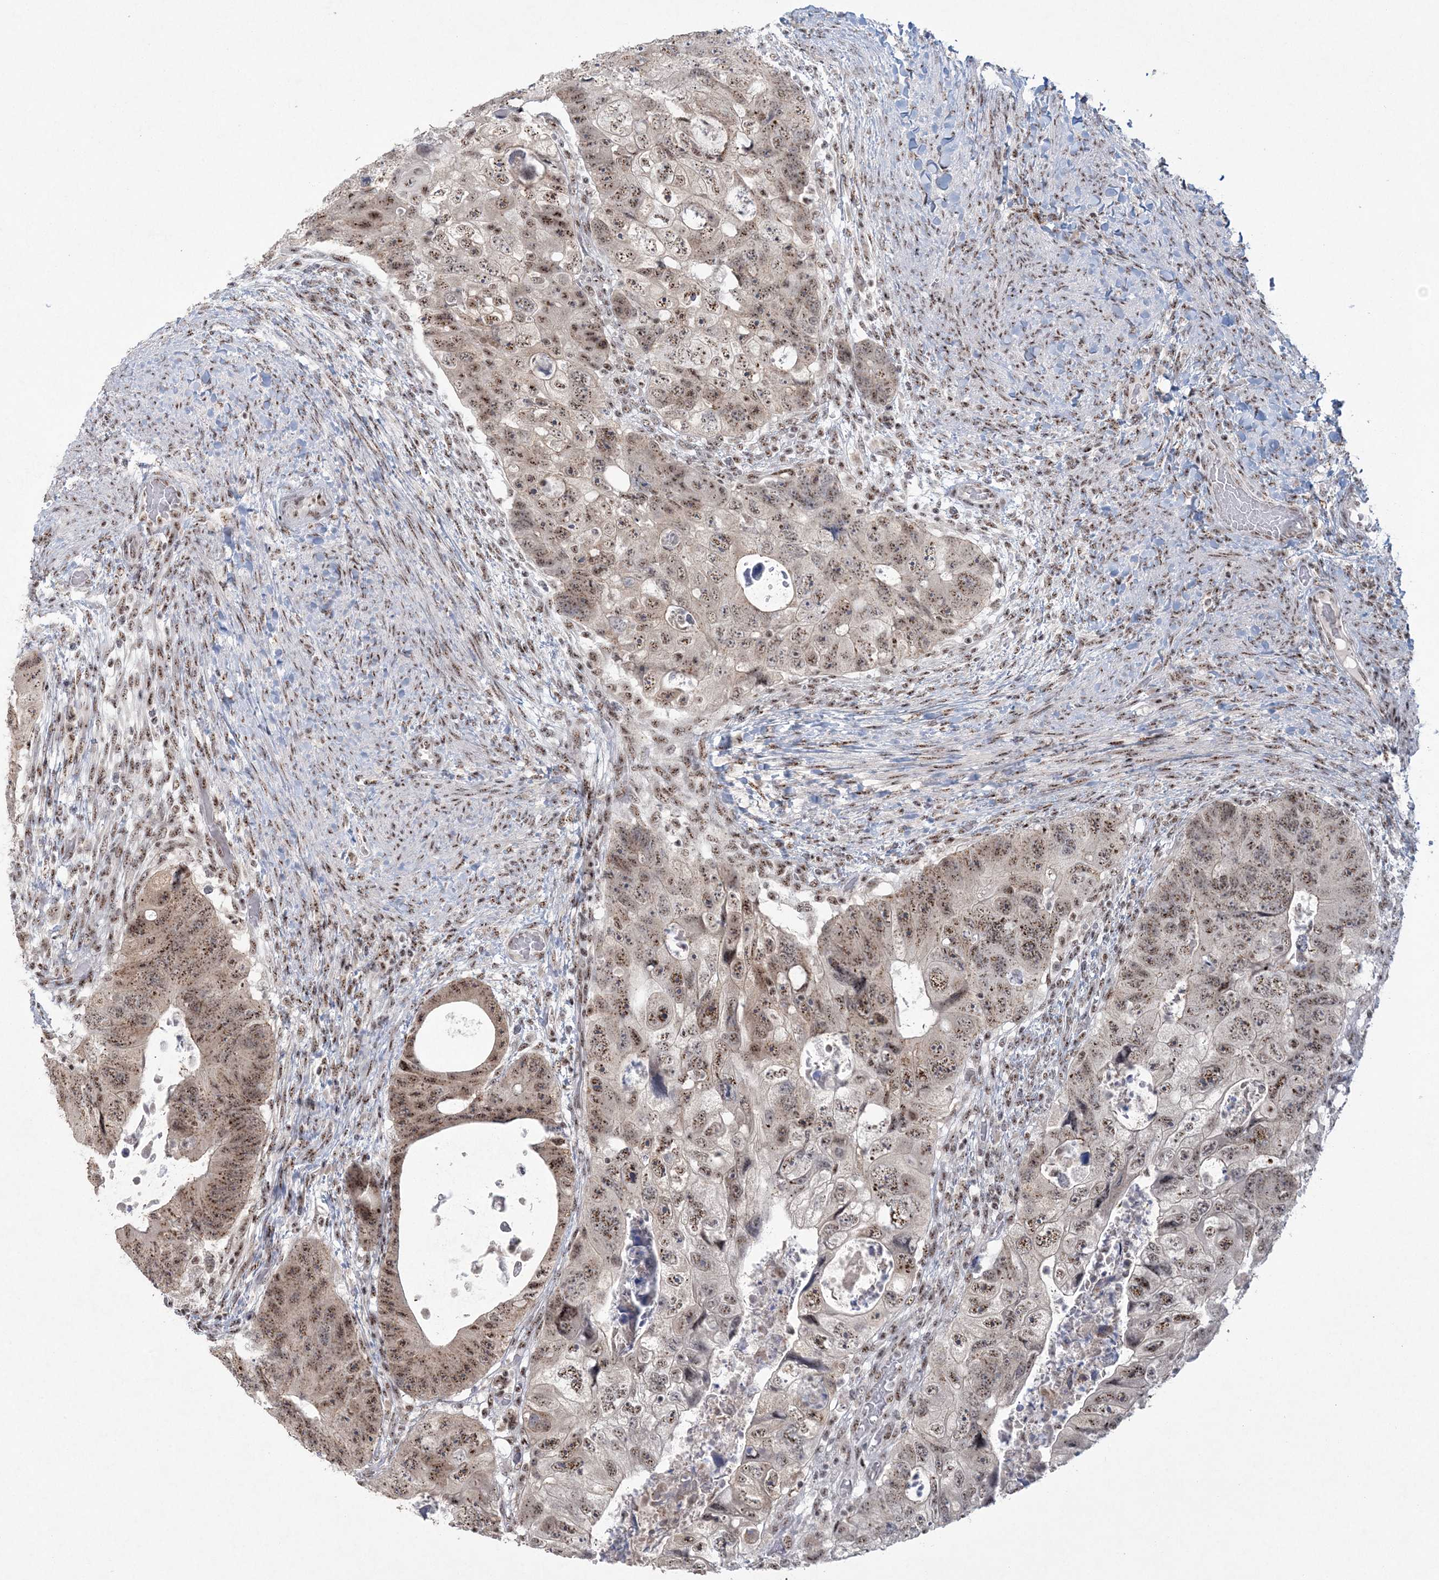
{"staining": {"intensity": "moderate", "quantity": ">75%", "location": "nuclear"}, "tissue": "colorectal cancer", "cell_type": "Tumor cells", "image_type": "cancer", "snomed": [{"axis": "morphology", "description": "Adenocarcinoma, NOS"}, {"axis": "topography", "description": "Rectum"}], "caption": "Colorectal cancer (adenocarcinoma) was stained to show a protein in brown. There is medium levels of moderate nuclear staining in approximately >75% of tumor cells. (brown staining indicates protein expression, while blue staining denotes nuclei).", "gene": "KDM6B", "patient": {"sex": "male", "age": 59}}